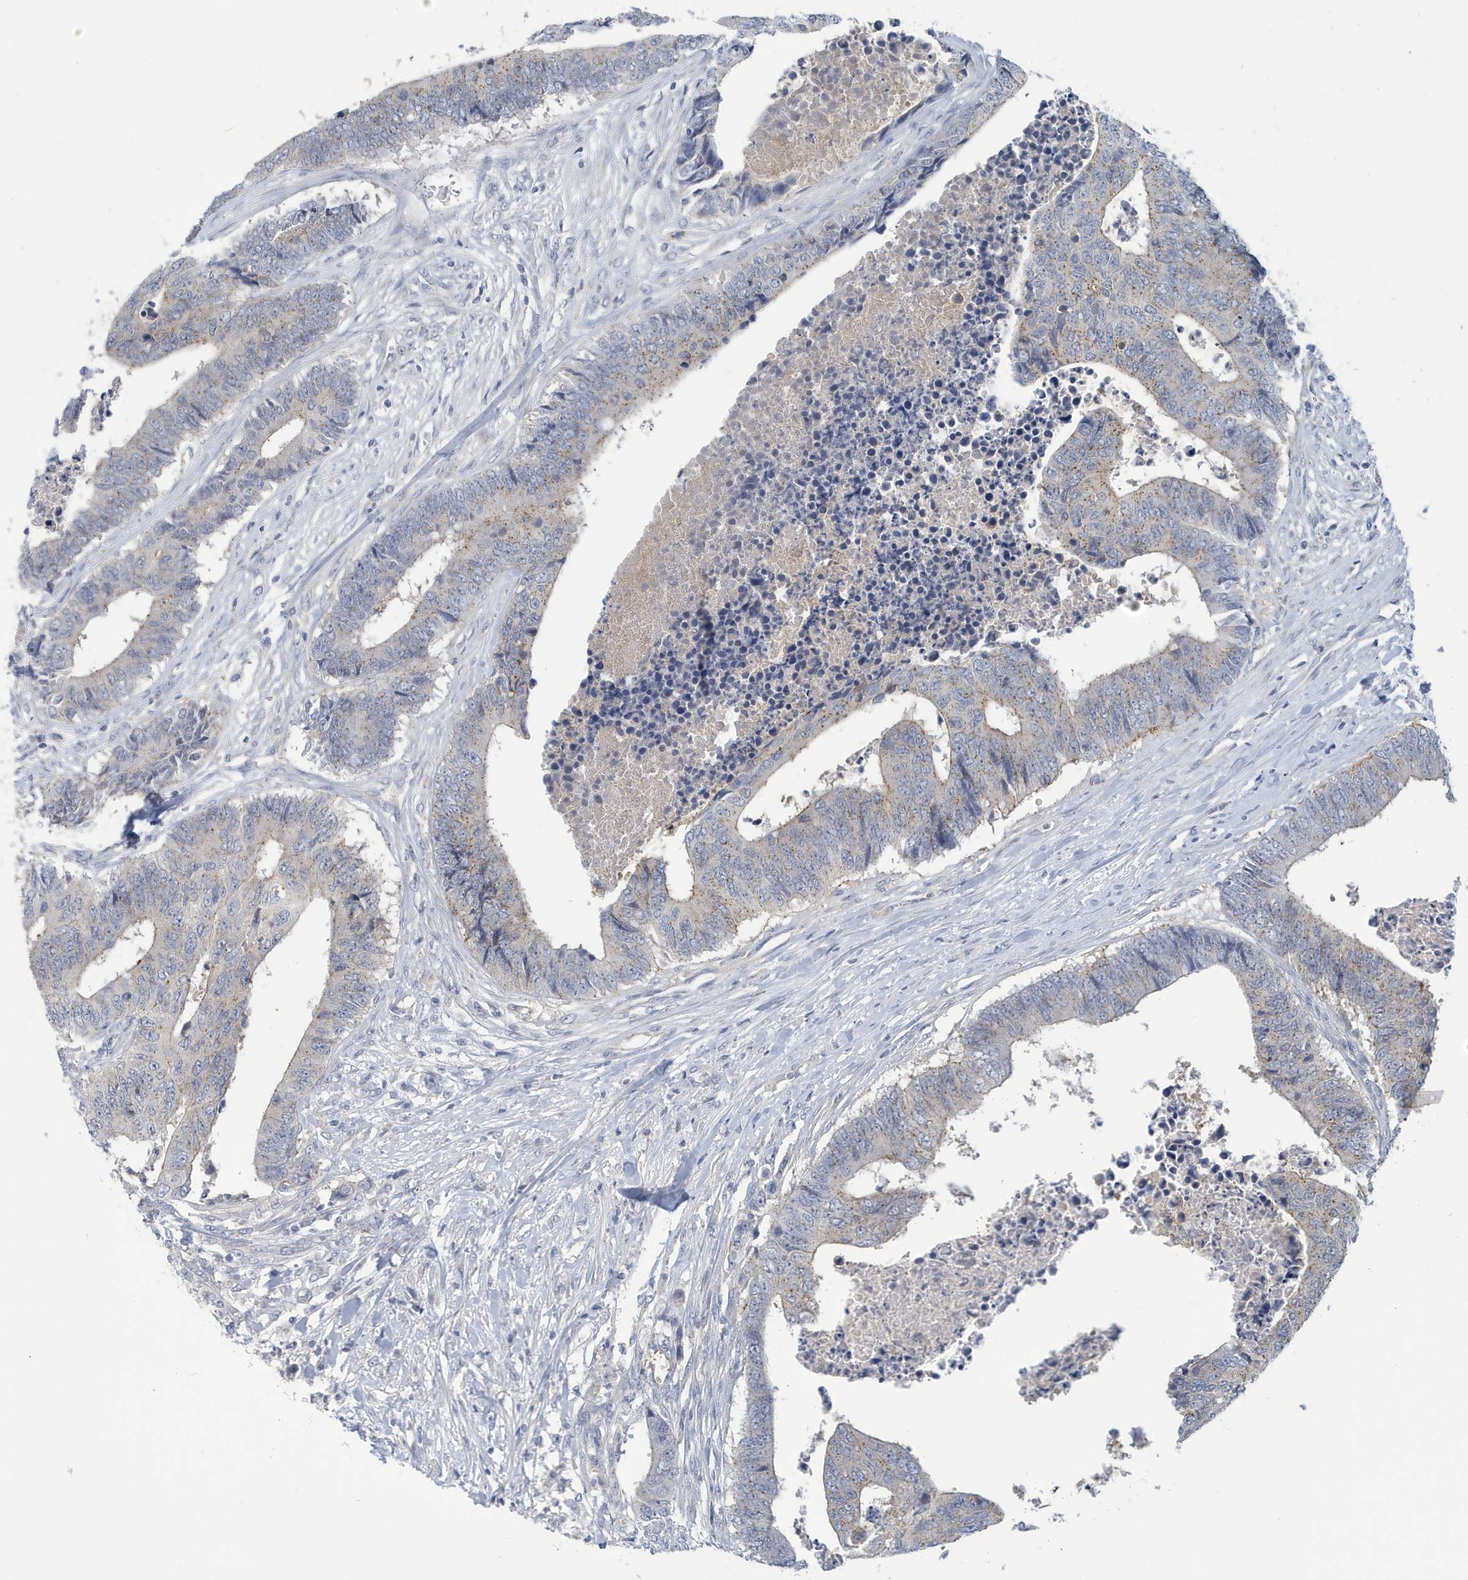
{"staining": {"intensity": "weak", "quantity": "<25%", "location": "cytoplasmic/membranous"}, "tissue": "colorectal cancer", "cell_type": "Tumor cells", "image_type": "cancer", "snomed": [{"axis": "morphology", "description": "Adenocarcinoma, NOS"}, {"axis": "topography", "description": "Rectum"}], "caption": "Immunohistochemistry micrograph of neoplastic tissue: human colorectal cancer stained with DAB (3,3'-diaminobenzidine) demonstrates no significant protein expression in tumor cells. (DAB (3,3'-diaminobenzidine) immunohistochemistry, high magnification).", "gene": "VTA1", "patient": {"sex": "male", "age": 84}}